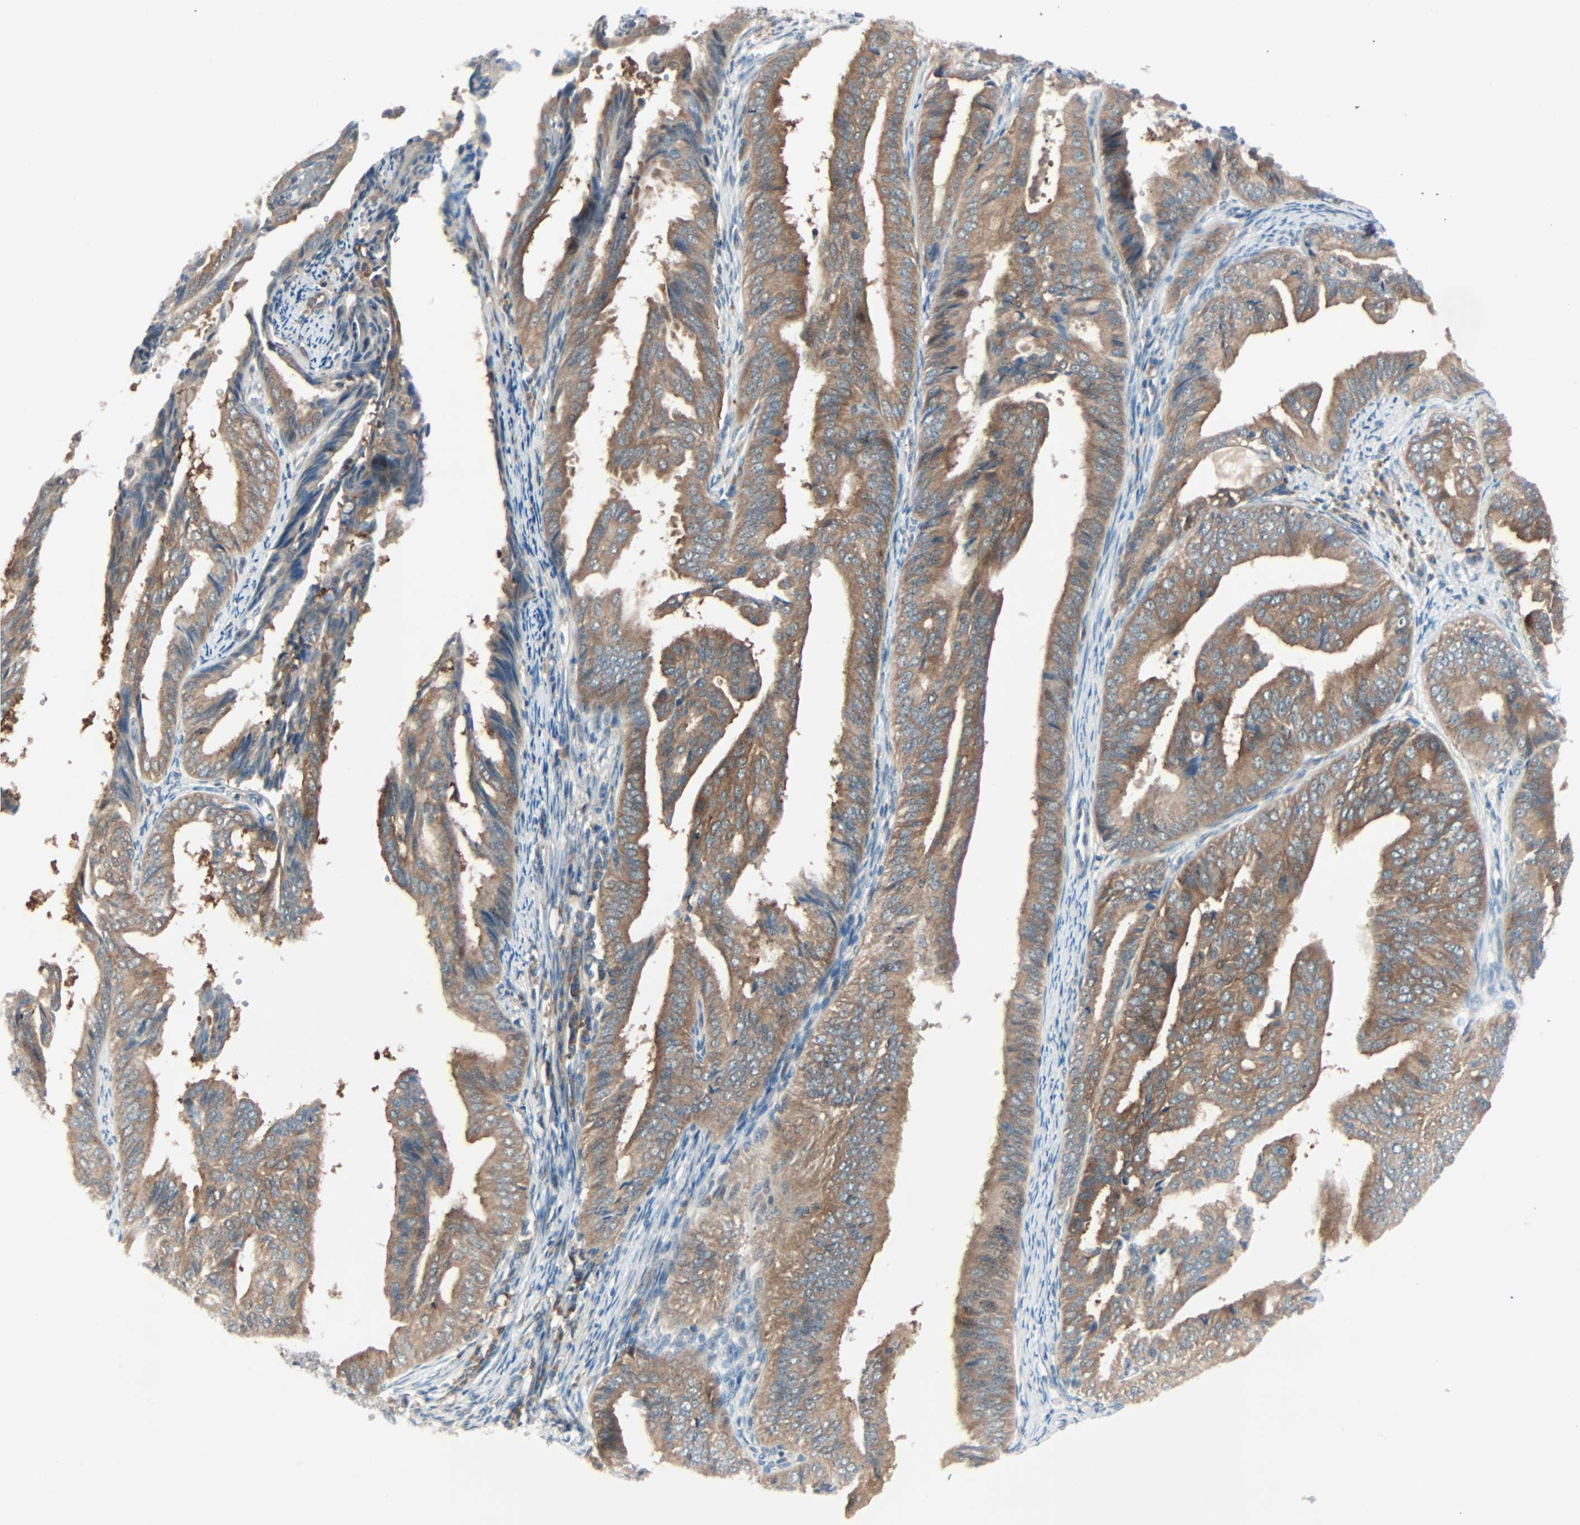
{"staining": {"intensity": "moderate", "quantity": ">75%", "location": "cytoplasmic/membranous"}, "tissue": "endometrial cancer", "cell_type": "Tumor cells", "image_type": "cancer", "snomed": [{"axis": "morphology", "description": "Adenocarcinoma, NOS"}, {"axis": "topography", "description": "Endometrium"}], "caption": "Immunohistochemistry (IHC) of endometrial adenocarcinoma demonstrates medium levels of moderate cytoplasmic/membranous positivity in about >75% of tumor cells. (Stains: DAB in brown, nuclei in blue, Microscopy: brightfield microscopy at high magnification).", "gene": "SMIM8", "patient": {"sex": "female", "age": 58}}